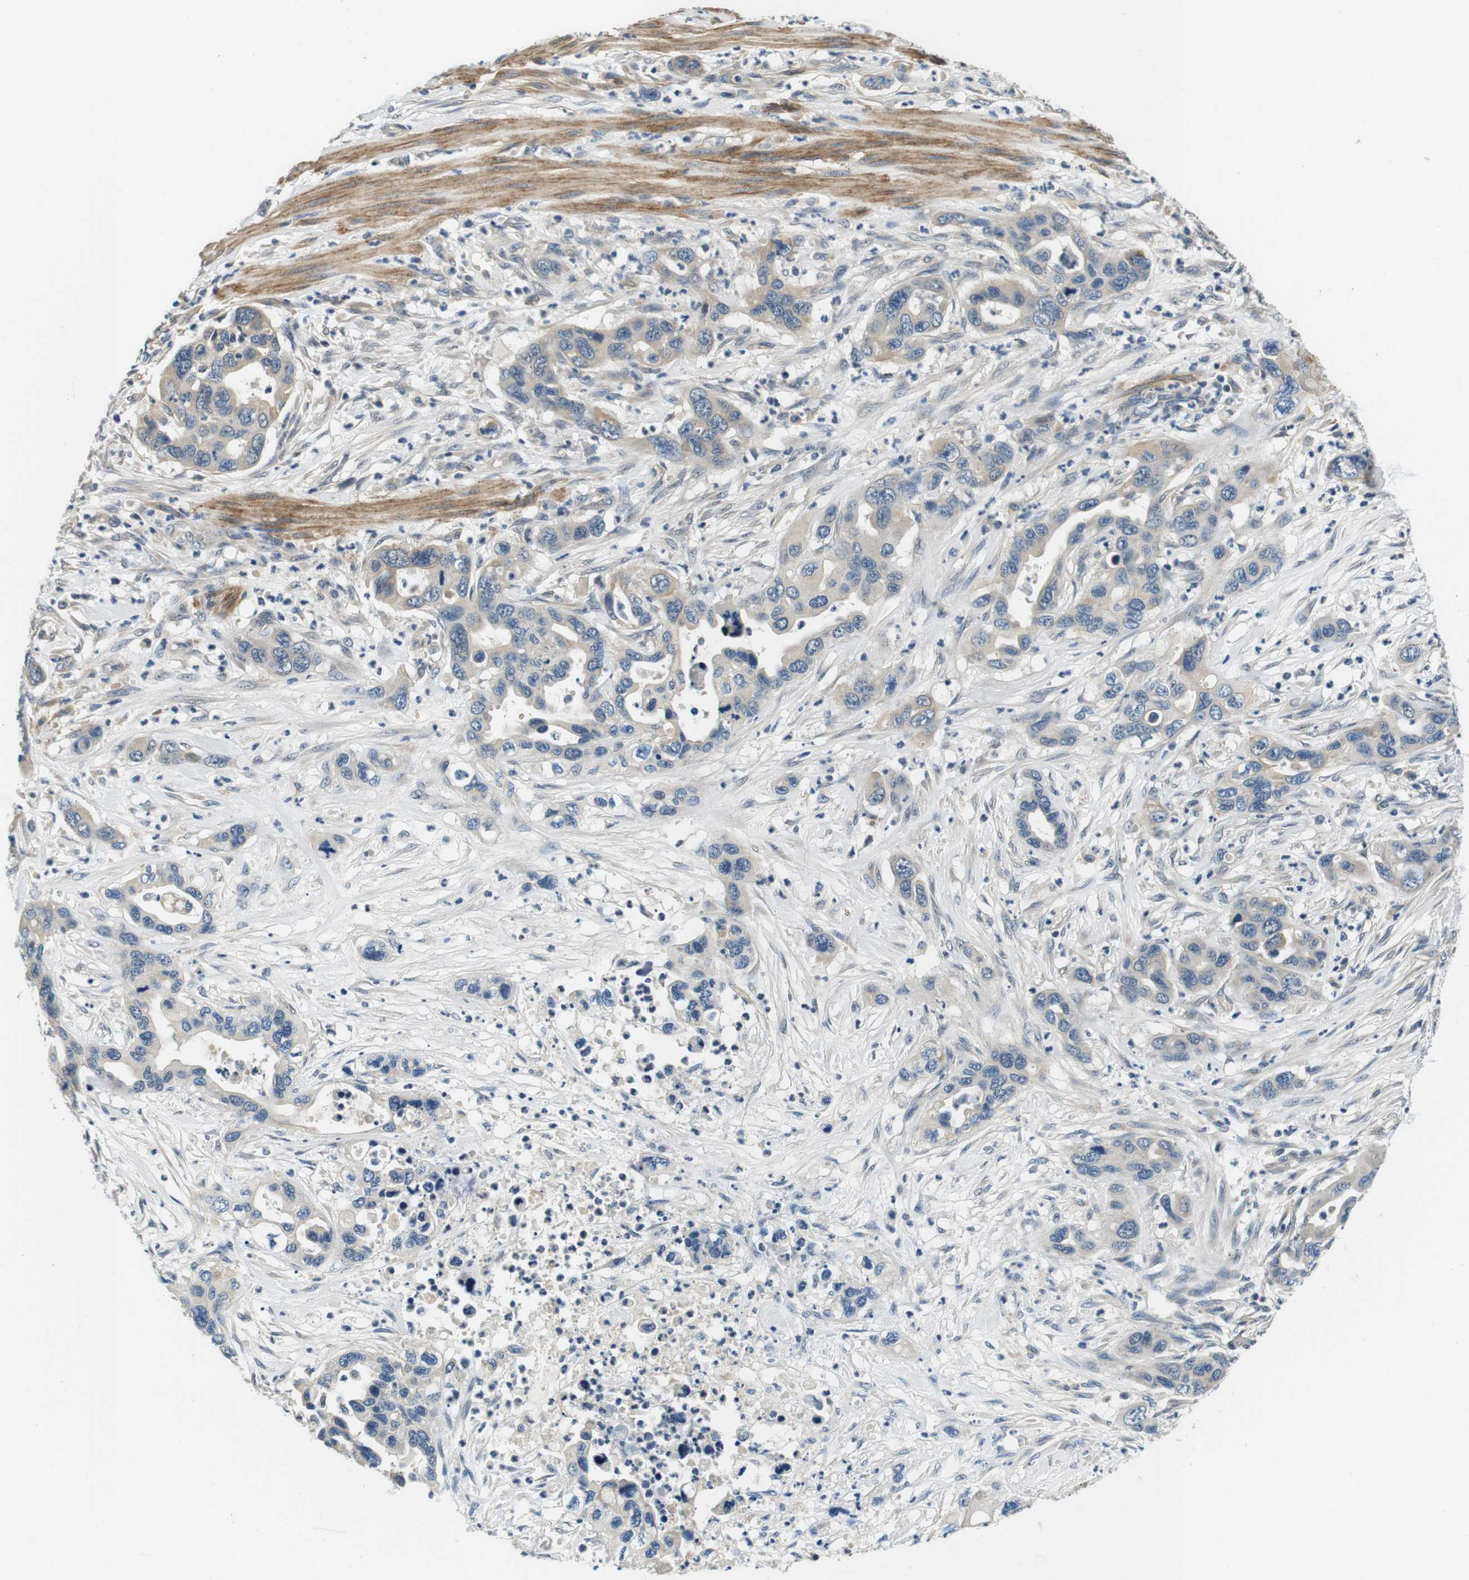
{"staining": {"intensity": "weak", "quantity": "<25%", "location": "cytoplasmic/membranous"}, "tissue": "pancreatic cancer", "cell_type": "Tumor cells", "image_type": "cancer", "snomed": [{"axis": "morphology", "description": "Adenocarcinoma, NOS"}, {"axis": "topography", "description": "Pancreas"}], "caption": "This is an IHC micrograph of human adenocarcinoma (pancreatic). There is no expression in tumor cells.", "gene": "DTNA", "patient": {"sex": "female", "age": 71}}